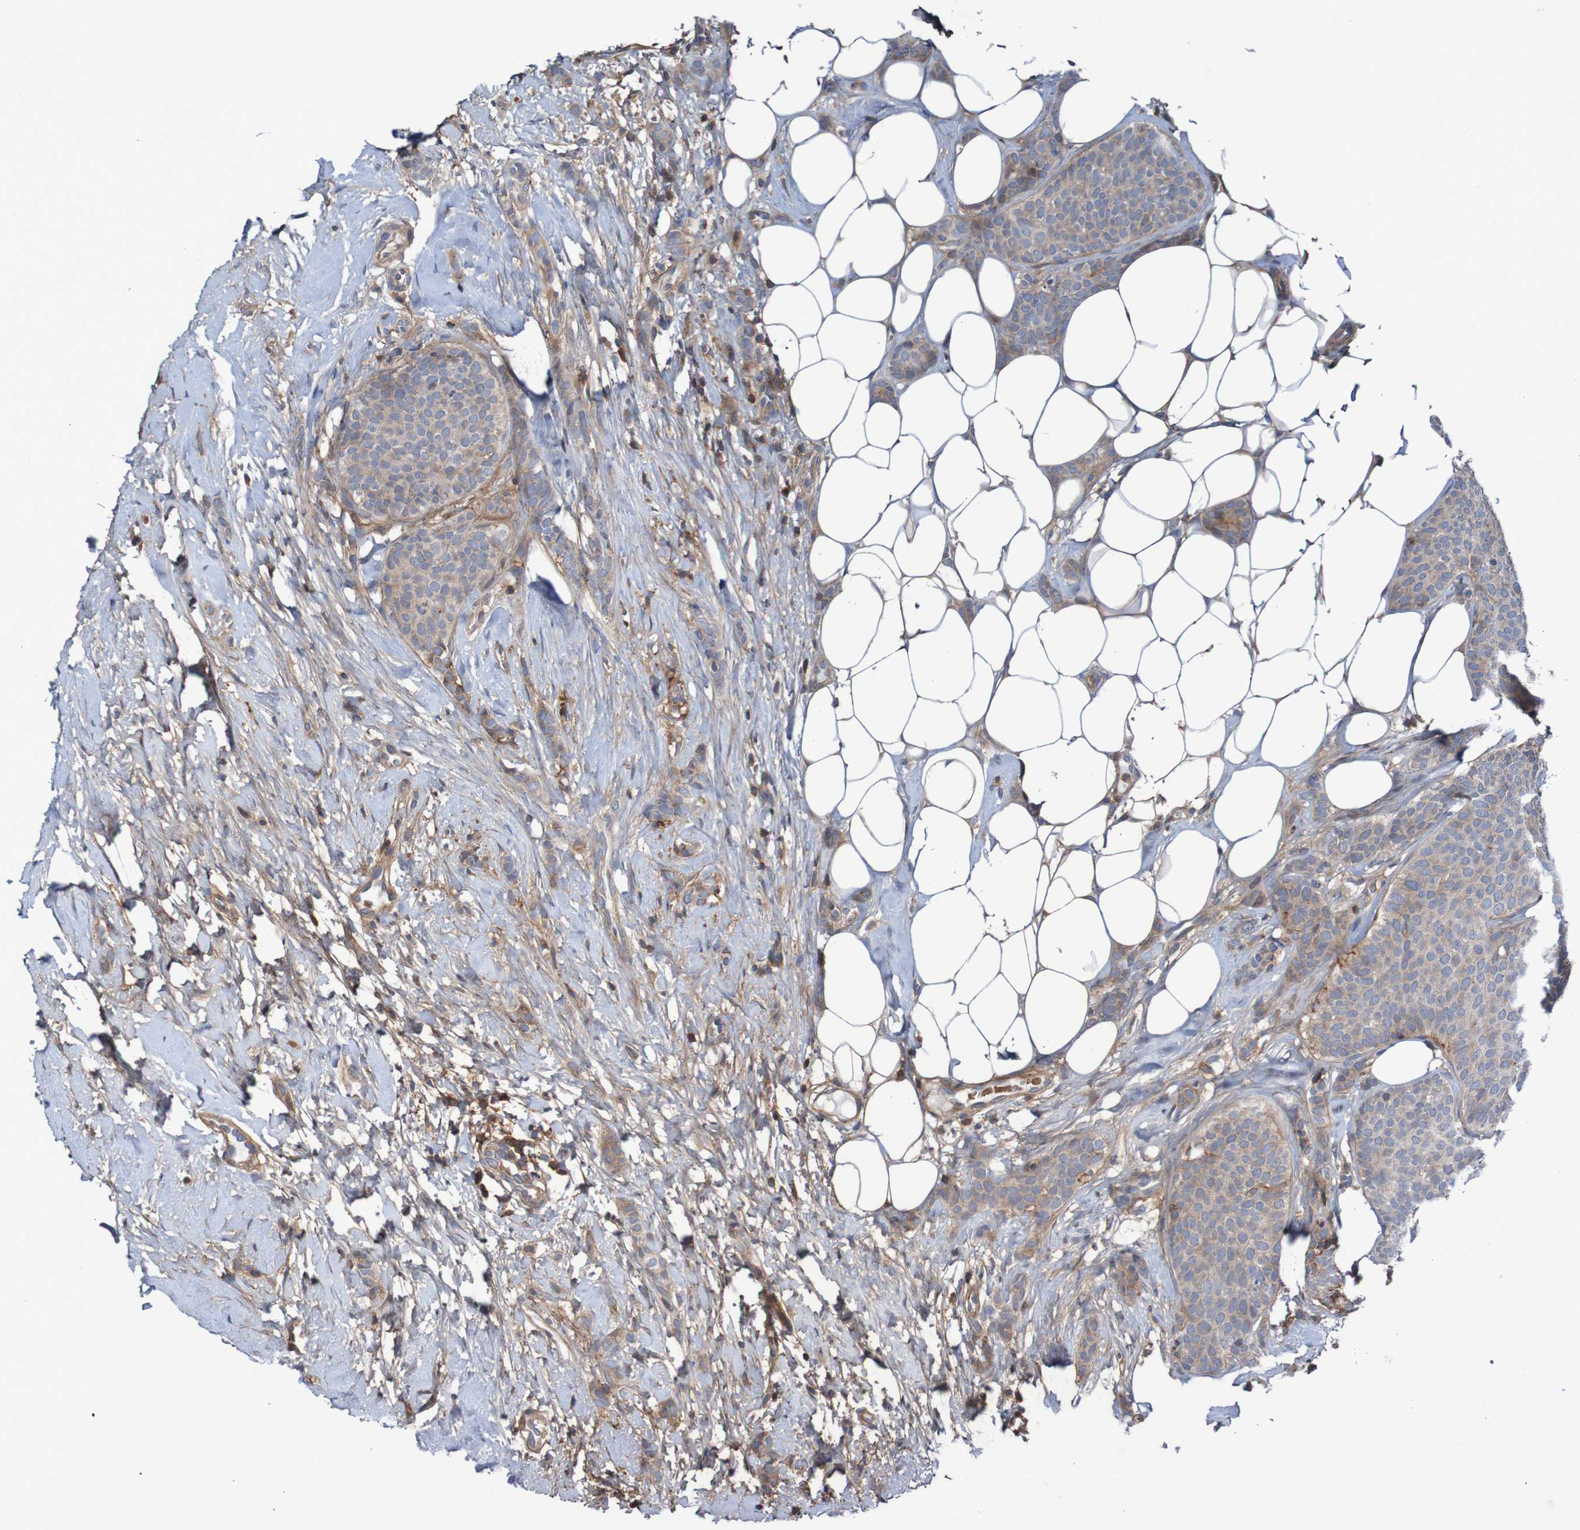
{"staining": {"intensity": "weak", "quantity": ">75%", "location": "cytoplasmic/membranous"}, "tissue": "breast cancer", "cell_type": "Tumor cells", "image_type": "cancer", "snomed": [{"axis": "morphology", "description": "Lobular carcinoma"}, {"axis": "topography", "description": "Skin"}, {"axis": "topography", "description": "Breast"}], "caption": "Immunohistochemical staining of breast lobular carcinoma demonstrates low levels of weak cytoplasmic/membranous protein staining in about >75% of tumor cells.", "gene": "PDGFB", "patient": {"sex": "female", "age": 46}}